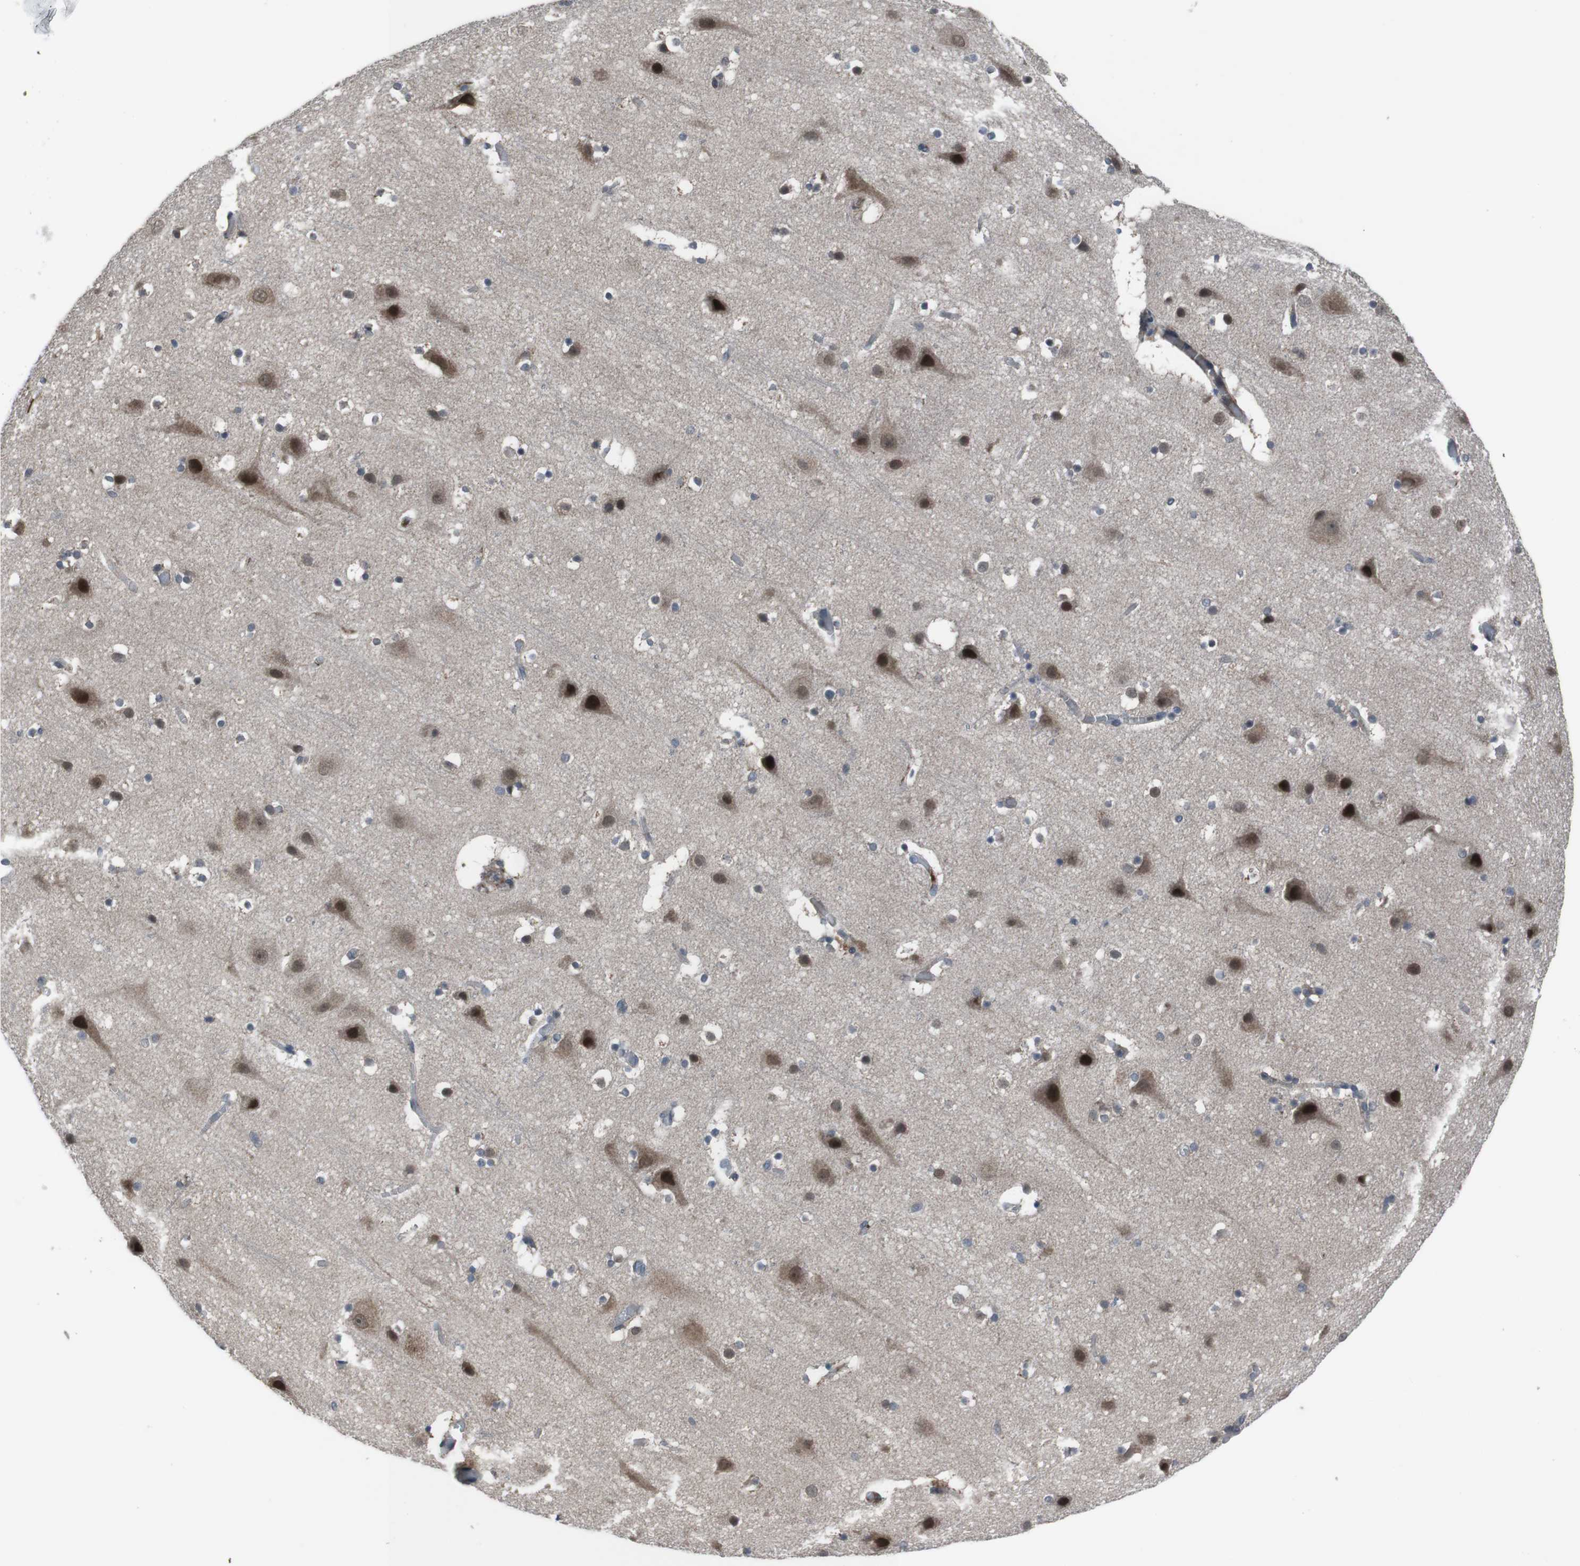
{"staining": {"intensity": "negative", "quantity": "none", "location": "none"}, "tissue": "cerebral cortex", "cell_type": "Endothelial cells", "image_type": "normal", "snomed": [{"axis": "morphology", "description": "Normal tissue, NOS"}, {"axis": "topography", "description": "Cerebral cortex"}], "caption": "Immunohistochemistry histopathology image of unremarkable cerebral cortex: human cerebral cortex stained with DAB demonstrates no significant protein positivity in endothelial cells.", "gene": "SS18L1", "patient": {"sex": "male", "age": 45}}